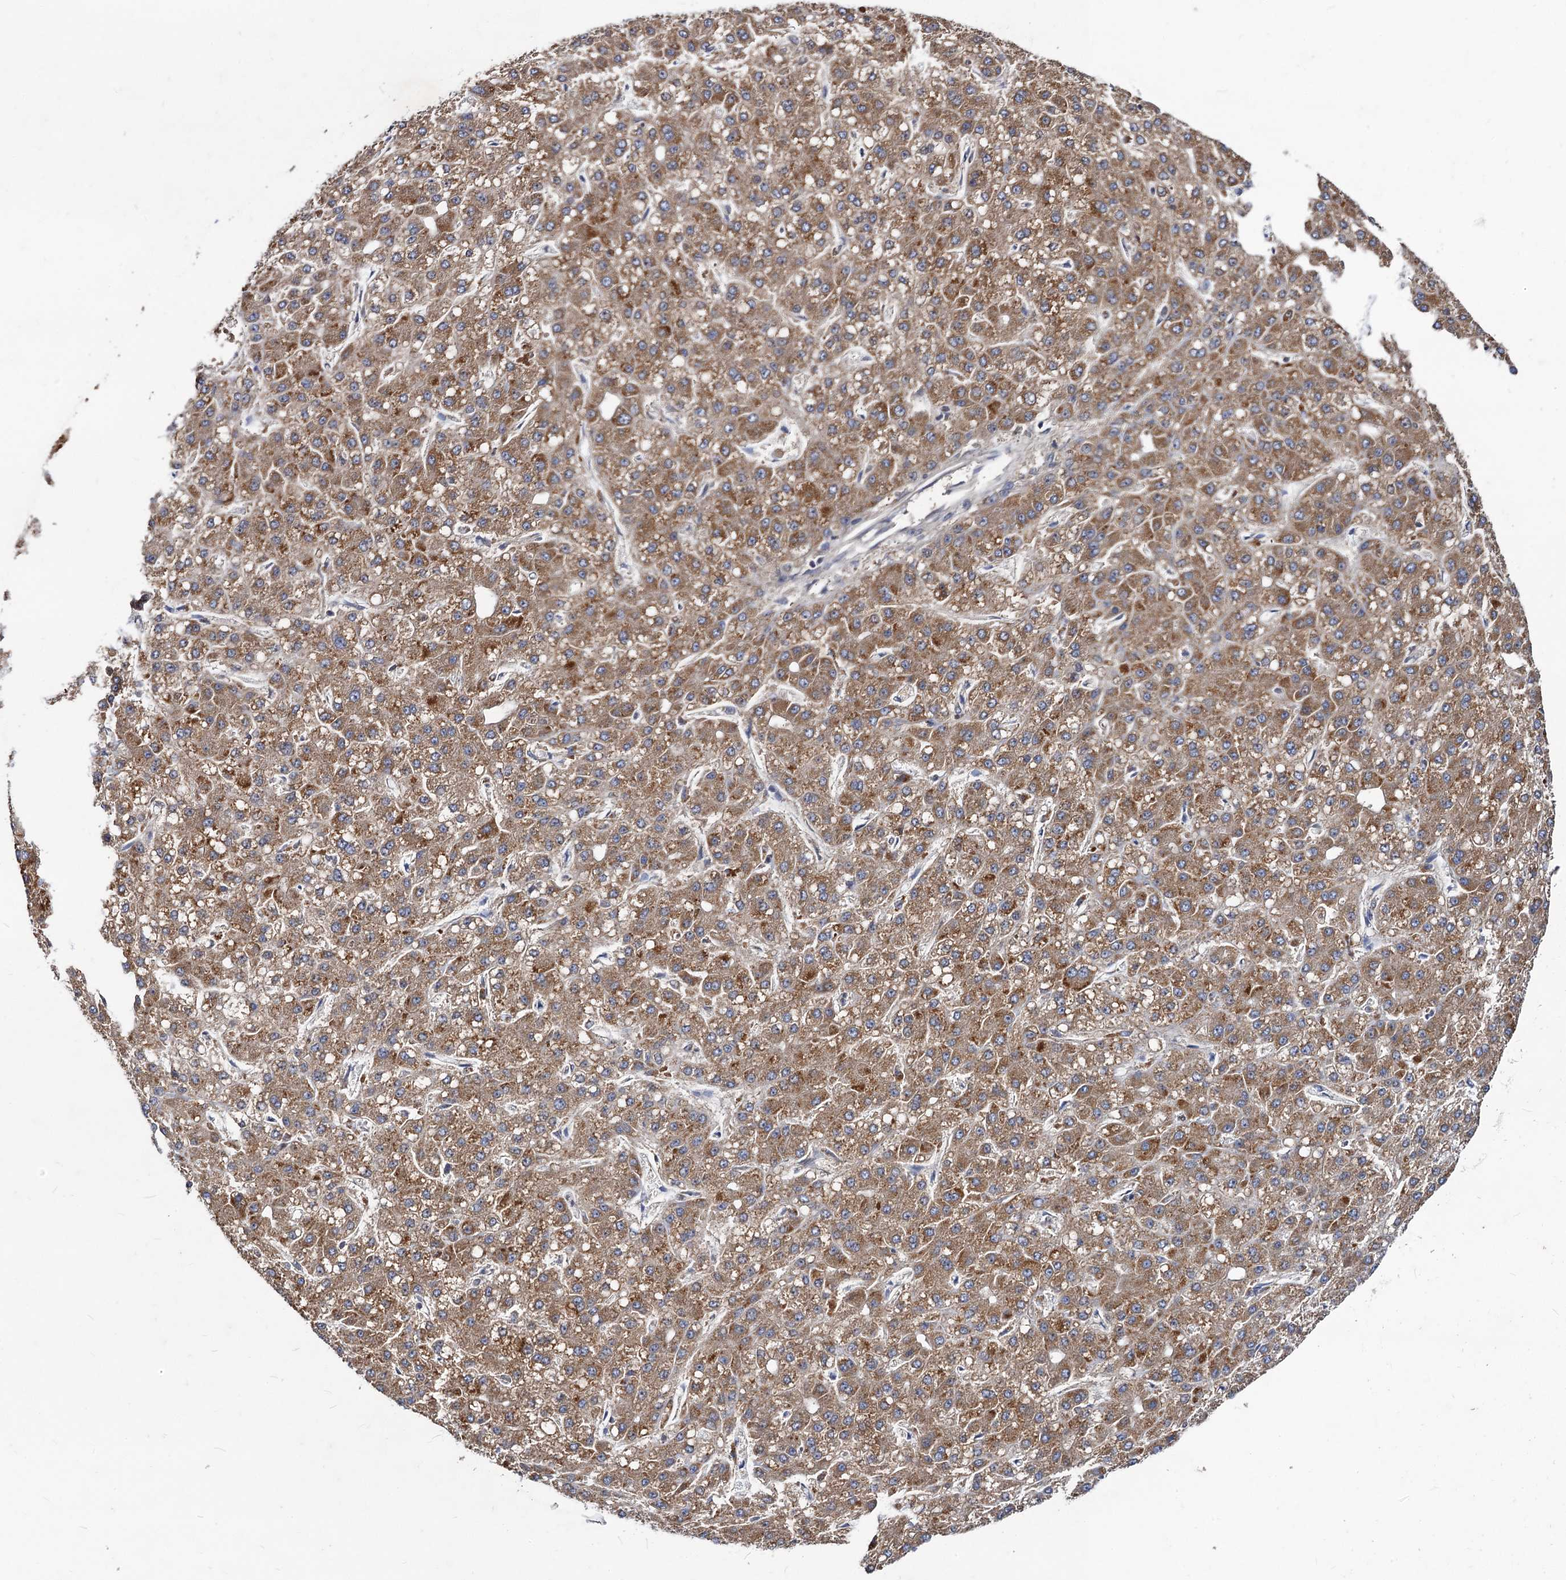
{"staining": {"intensity": "moderate", "quantity": ">75%", "location": "cytoplasmic/membranous"}, "tissue": "liver cancer", "cell_type": "Tumor cells", "image_type": "cancer", "snomed": [{"axis": "morphology", "description": "Carcinoma, Hepatocellular, NOS"}, {"axis": "topography", "description": "Liver"}], "caption": "The image displays staining of liver cancer, revealing moderate cytoplasmic/membranous protein staining (brown color) within tumor cells.", "gene": "VPS37D", "patient": {"sex": "male", "age": 67}}